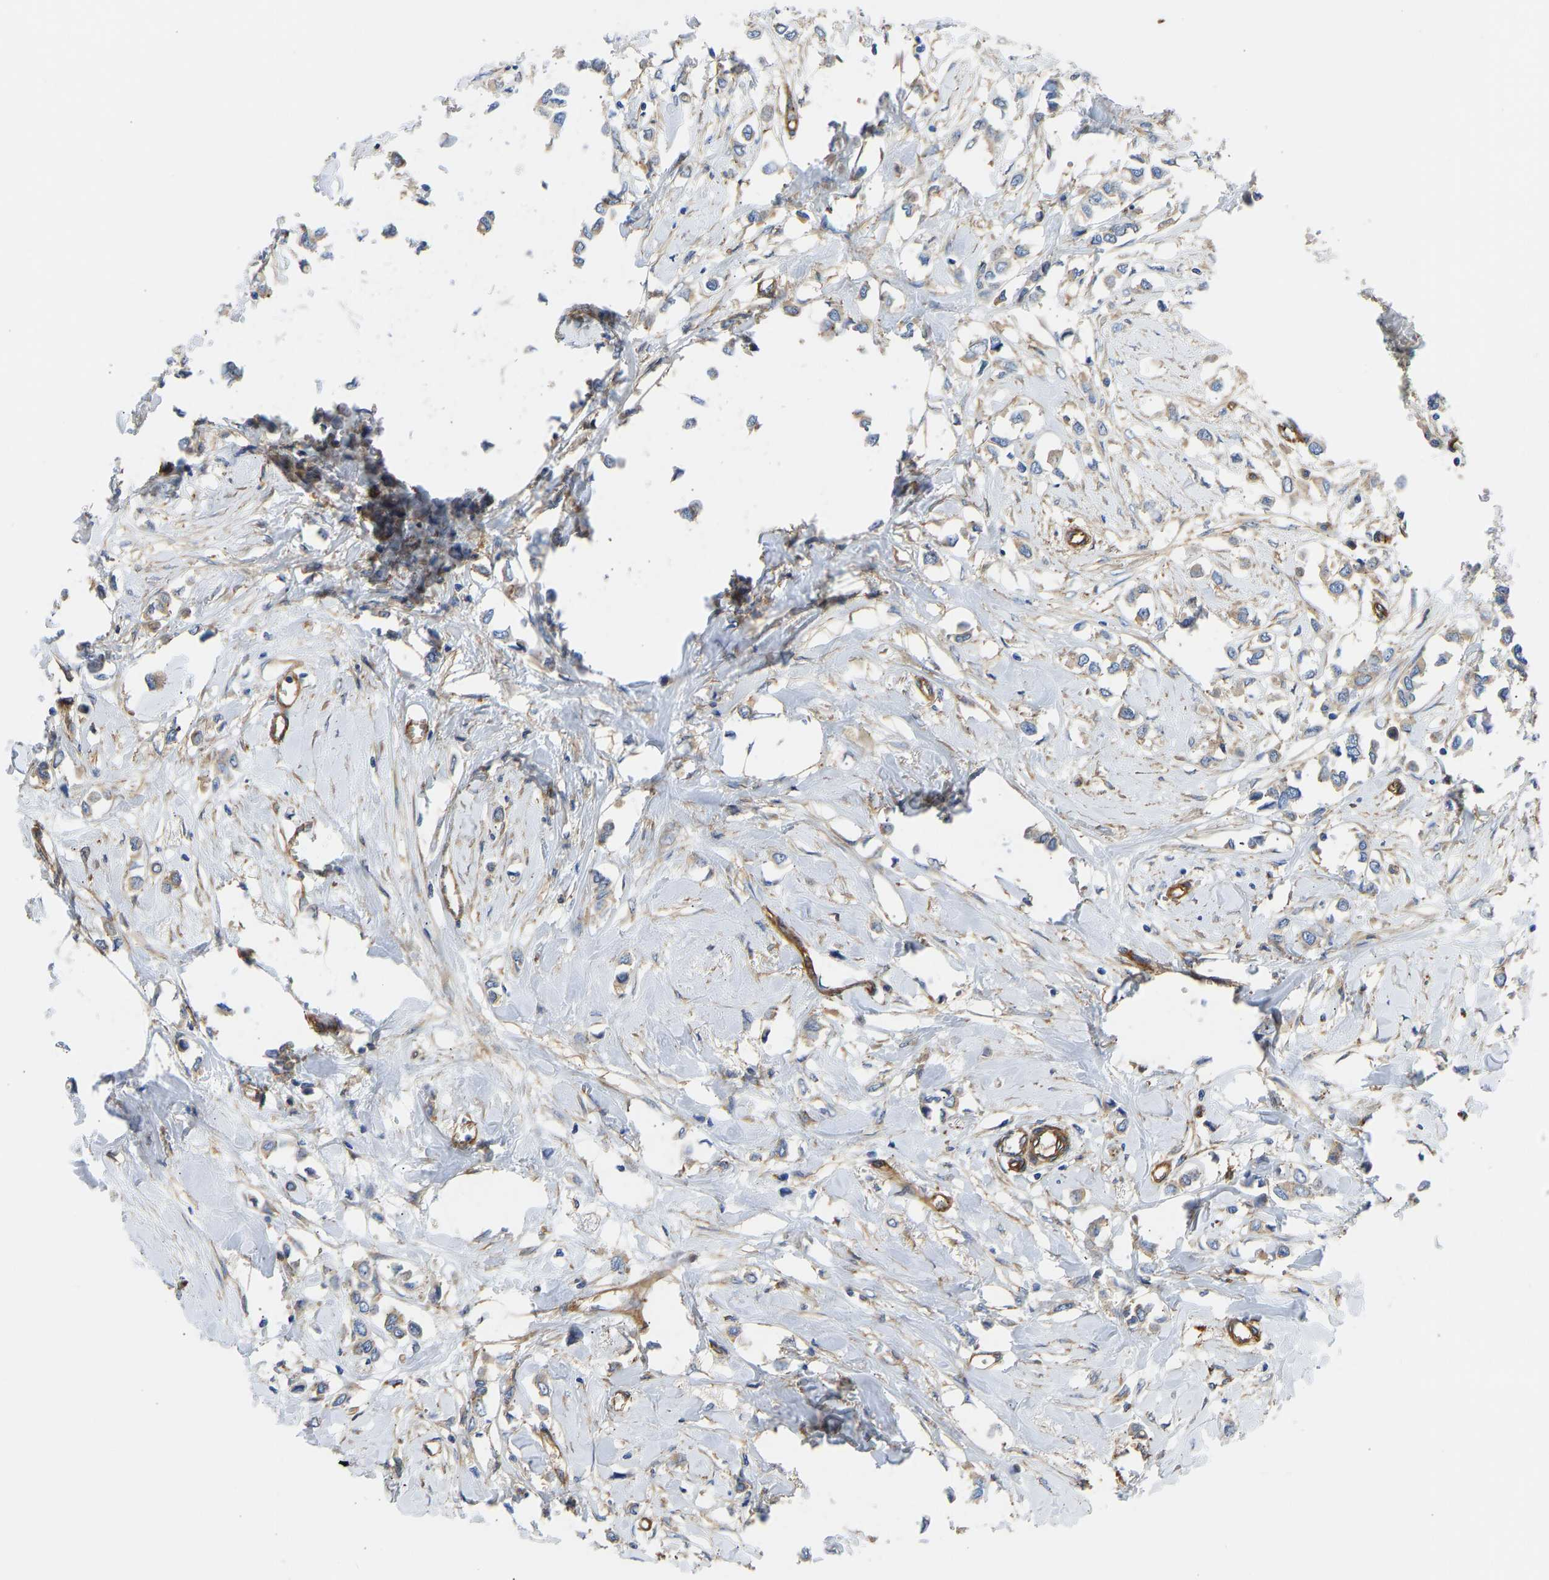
{"staining": {"intensity": "weak", "quantity": ">75%", "location": "cytoplasmic/membranous"}, "tissue": "breast cancer", "cell_type": "Tumor cells", "image_type": "cancer", "snomed": [{"axis": "morphology", "description": "Lobular carcinoma"}, {"axis": "topography", "description": "Breast"}], "caption": "Breast cancer (lobular carcinoma) stained with DAB immunohistochemistry (IHC) displays low levels of weak cytoplasmic/membranous expression in about >75% of tumor cells.", "gene": "MYO1C", "patient": {"sex": "female", "age": 51}}